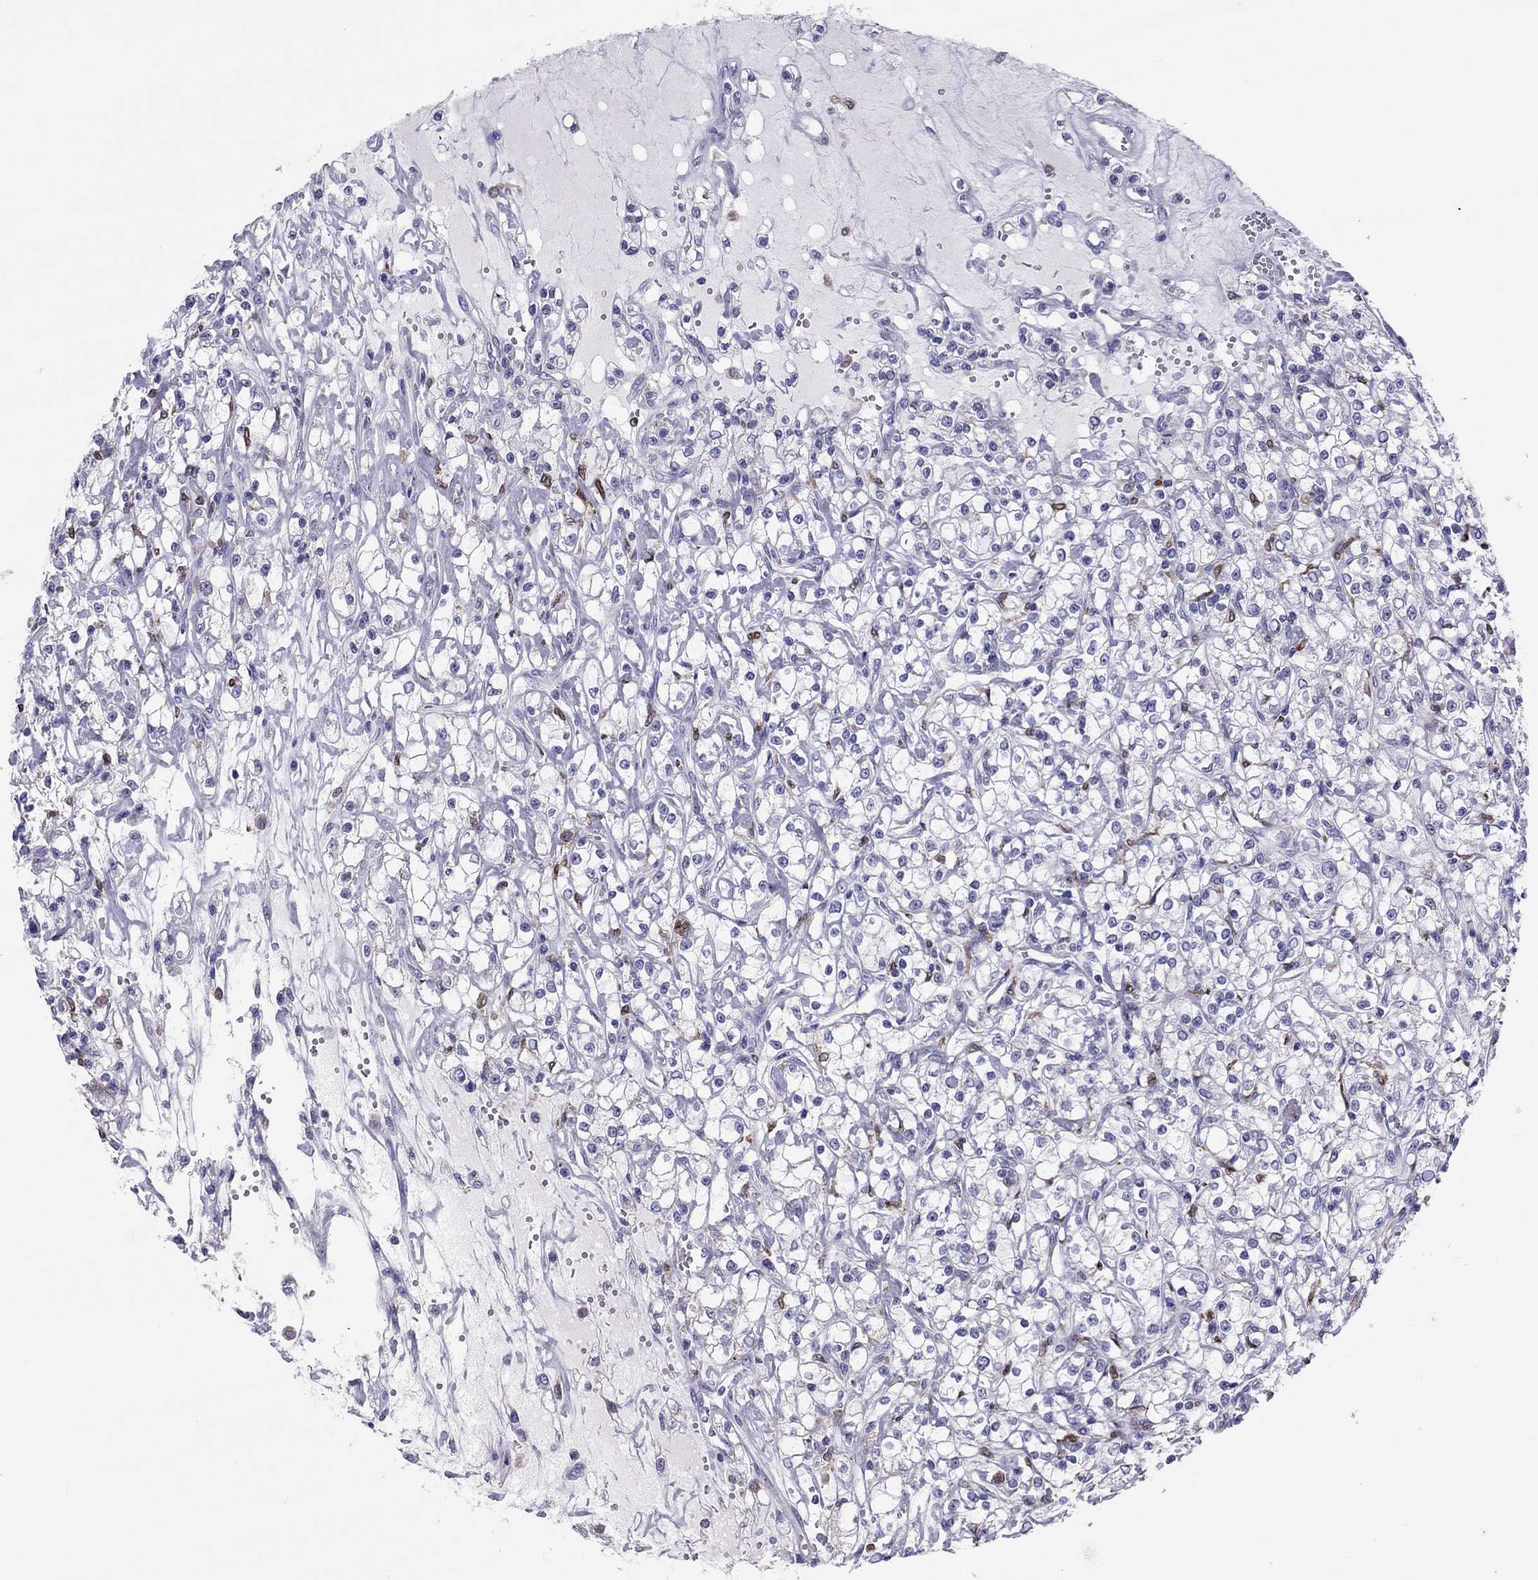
{"staining": {"intensity": "negative", "quantity": "none", "location": "none"}, "tissue": "renal cancer", "cell_type": "Tumor cells", "image_type": "cancer", "snomed": [{"axis": "morphology", "description": "Adenocarcinoma, NOS"}, {"axis": "topography", "description": "Kidney"}], "caption": "Tumor cells are negative for brown protein staining in renal cancer (adenocarcinoma). (DAB immunohistochemistry (IHC) visualized using brightfield microscopy, high magnification).", "gene": "ADORA2A", "patient": {"sex": "female", "age": 59}}